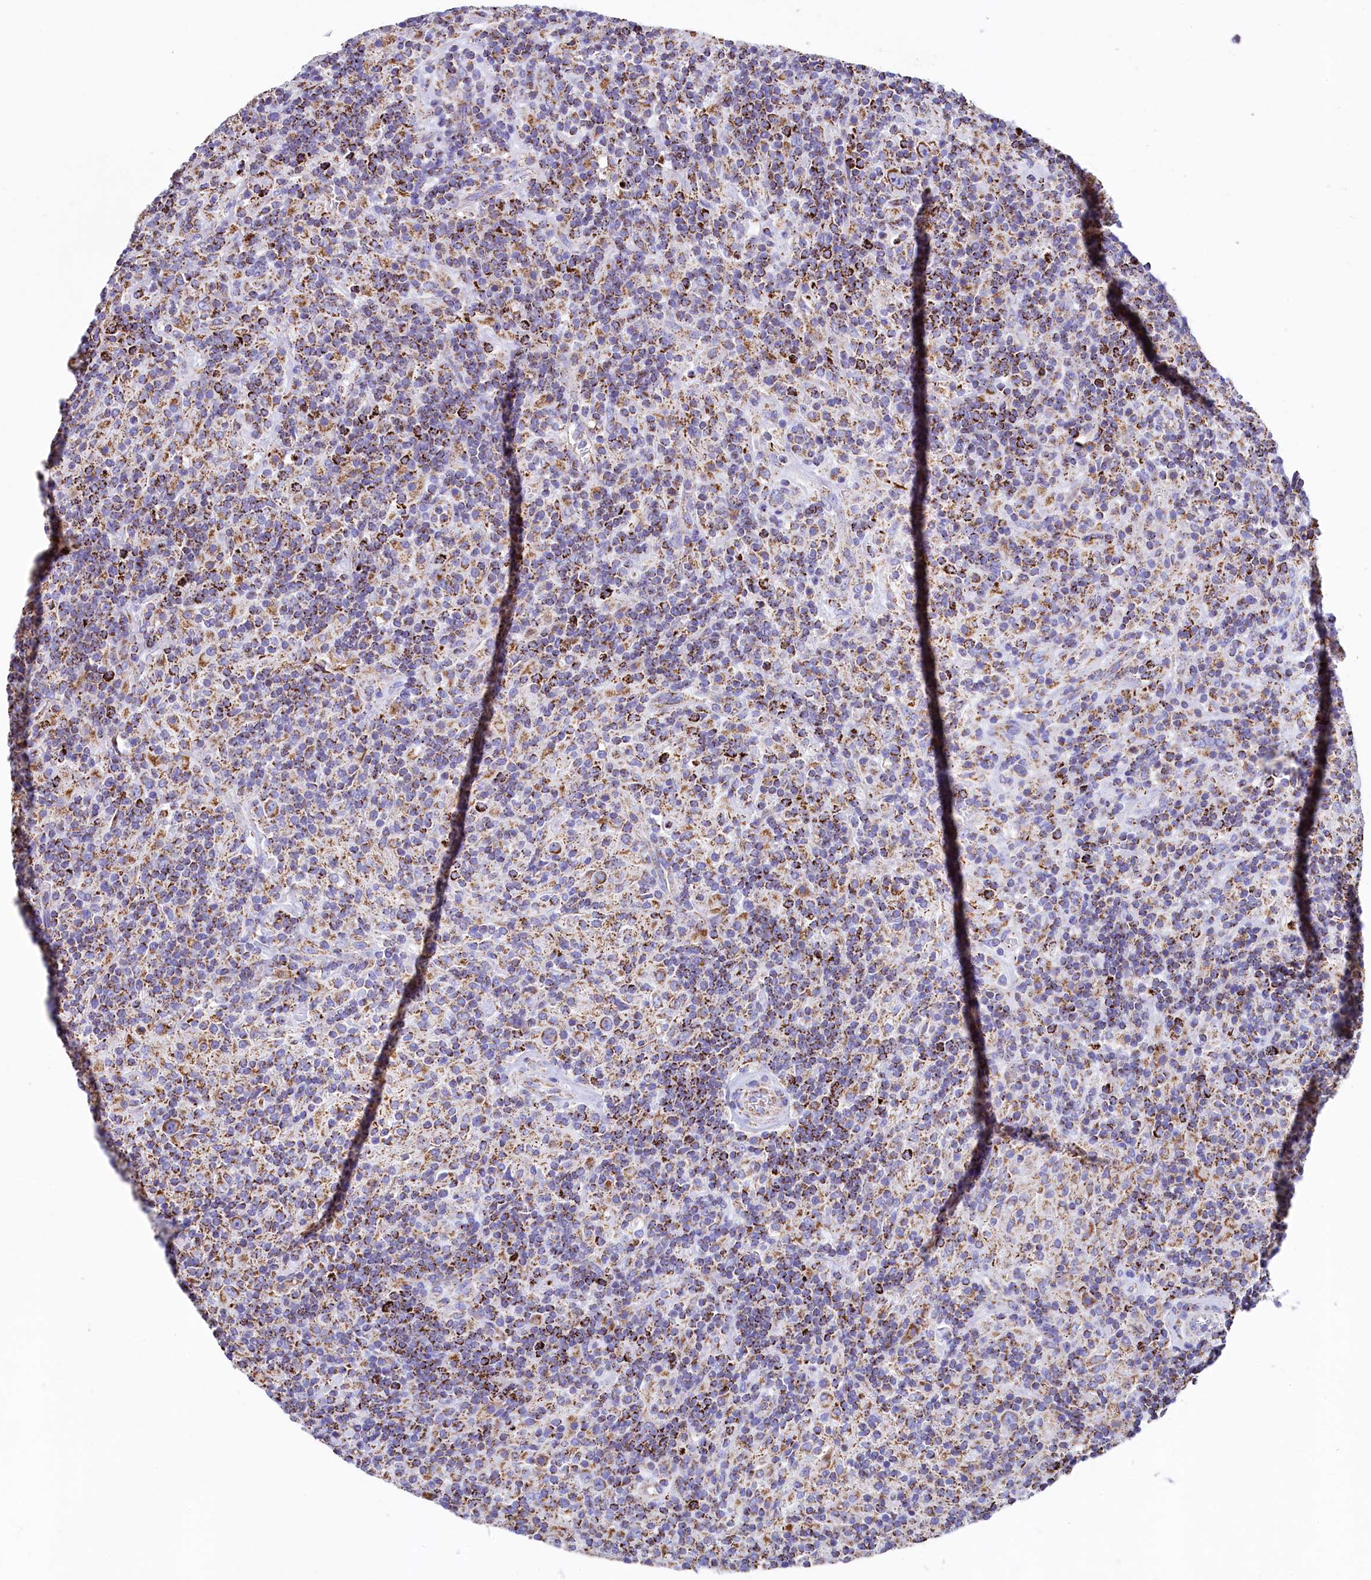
{"staining": {"intensity": "moderate", "quantity": ">75%", "location": "cytoplasmic/membranous"}, "tissue": "lymphoma", "cell_type": "Tumor cells", "image_type": "cancer", "snomed": [{"axis": "morphology", "description": "Hodgkin's disease, NOS"}, {"axis": "topography", "description": "Lymph node"}], "caption": "There is medium levels of moderate cytoplasmic/membranous staining in tumor cells of lymphoma, as demonstrated by immunohistochemical staining (brown color).", "gene": "IDH3A", "patient": {"sex": "male", "age": 70}}